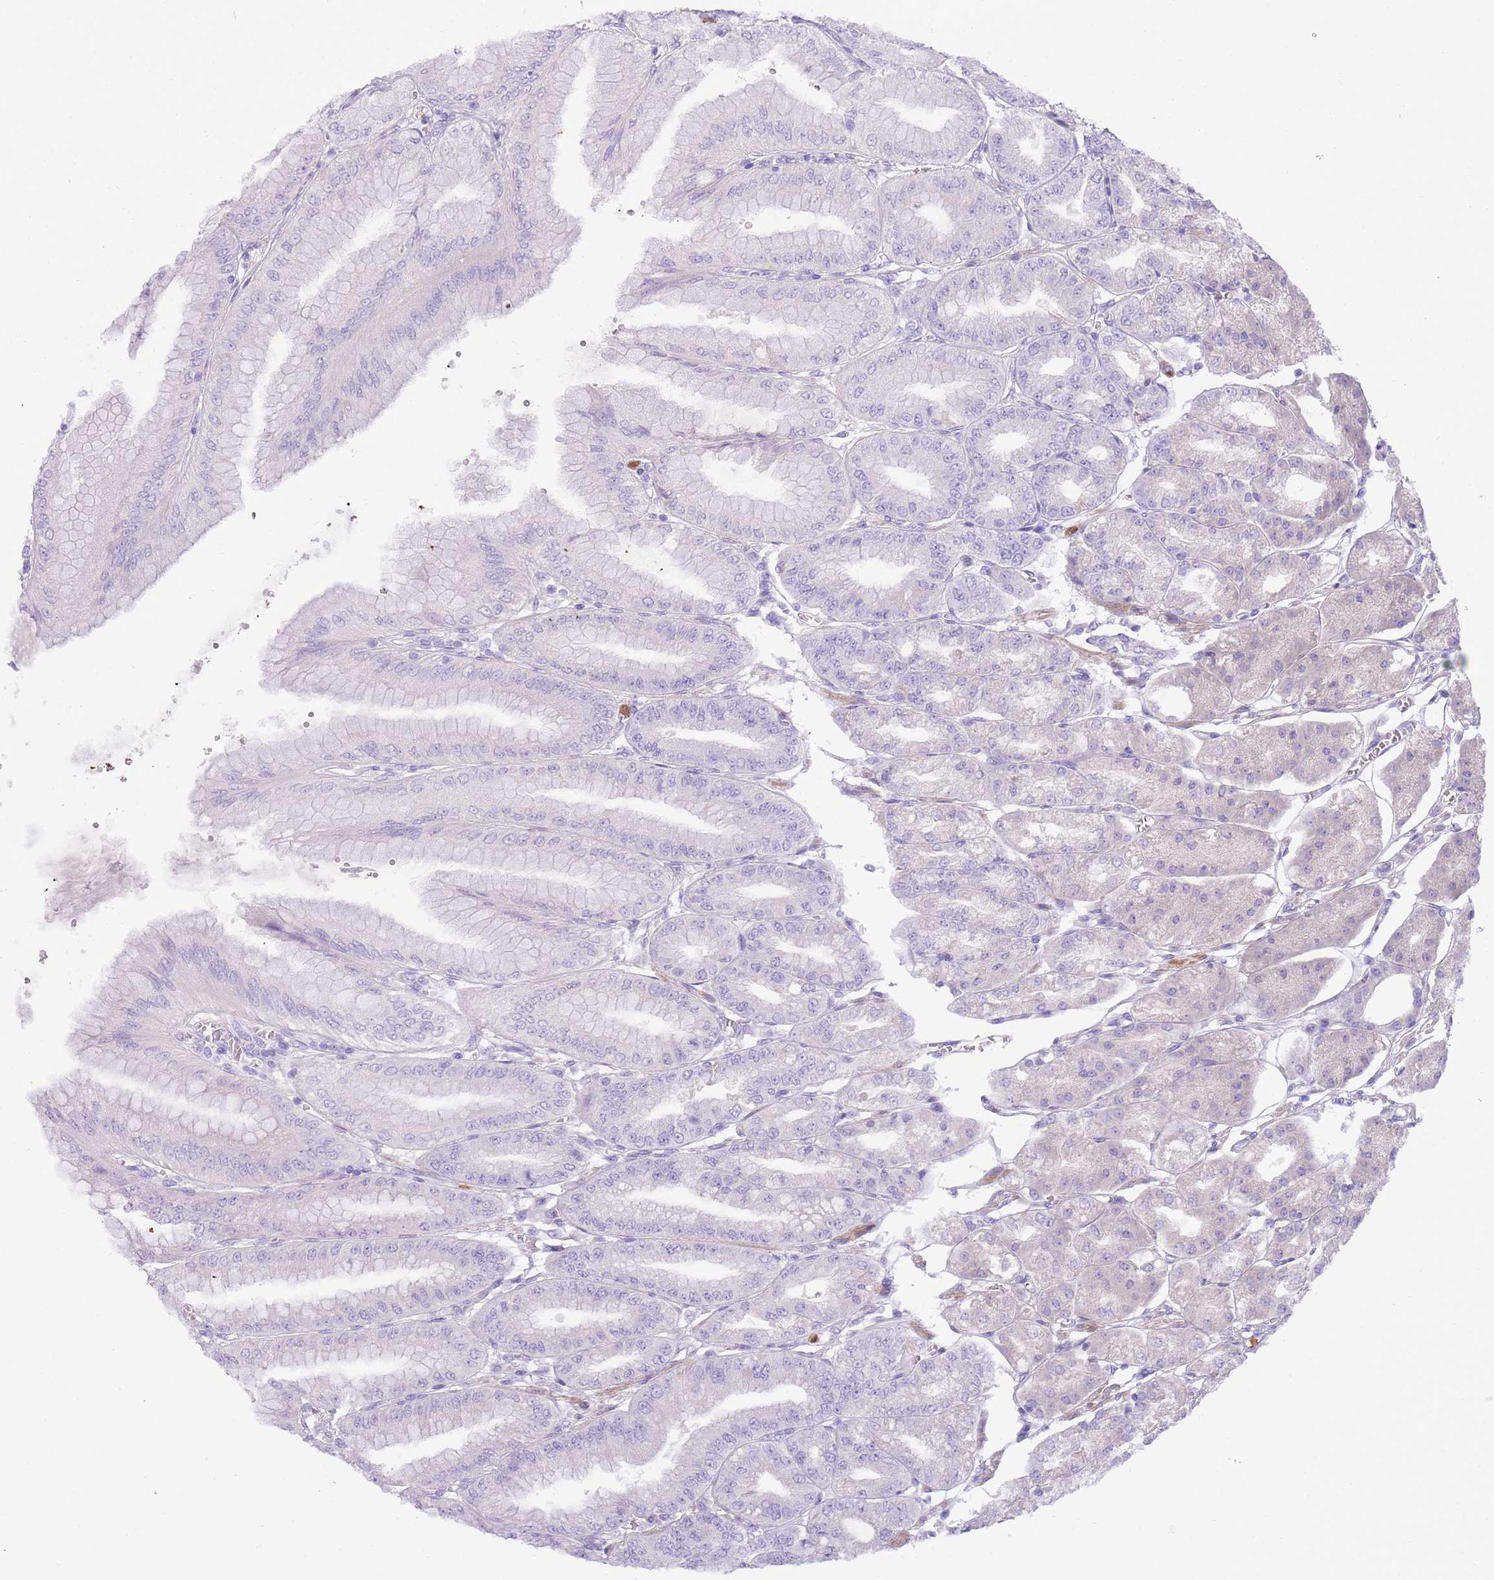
{"staining": {"intensity": "negative", "quantity": "none", "location": "none"}, "tissue": "stomach", "cell_type": "Glandular cells", "image_type": "normal", "snomed": [{"axis": "morphology", "description": "Normal tissue, NOS"}, {"axis": "topography", "description": "Stomach, lower"}], "caption": "A high-resolution photomicrograph shows IHC staining of benign stomach, which demonstrates no significant staining in glandular cells.", "gene": "OR6M1", "patient": {"sex": "male", "age": 71}}